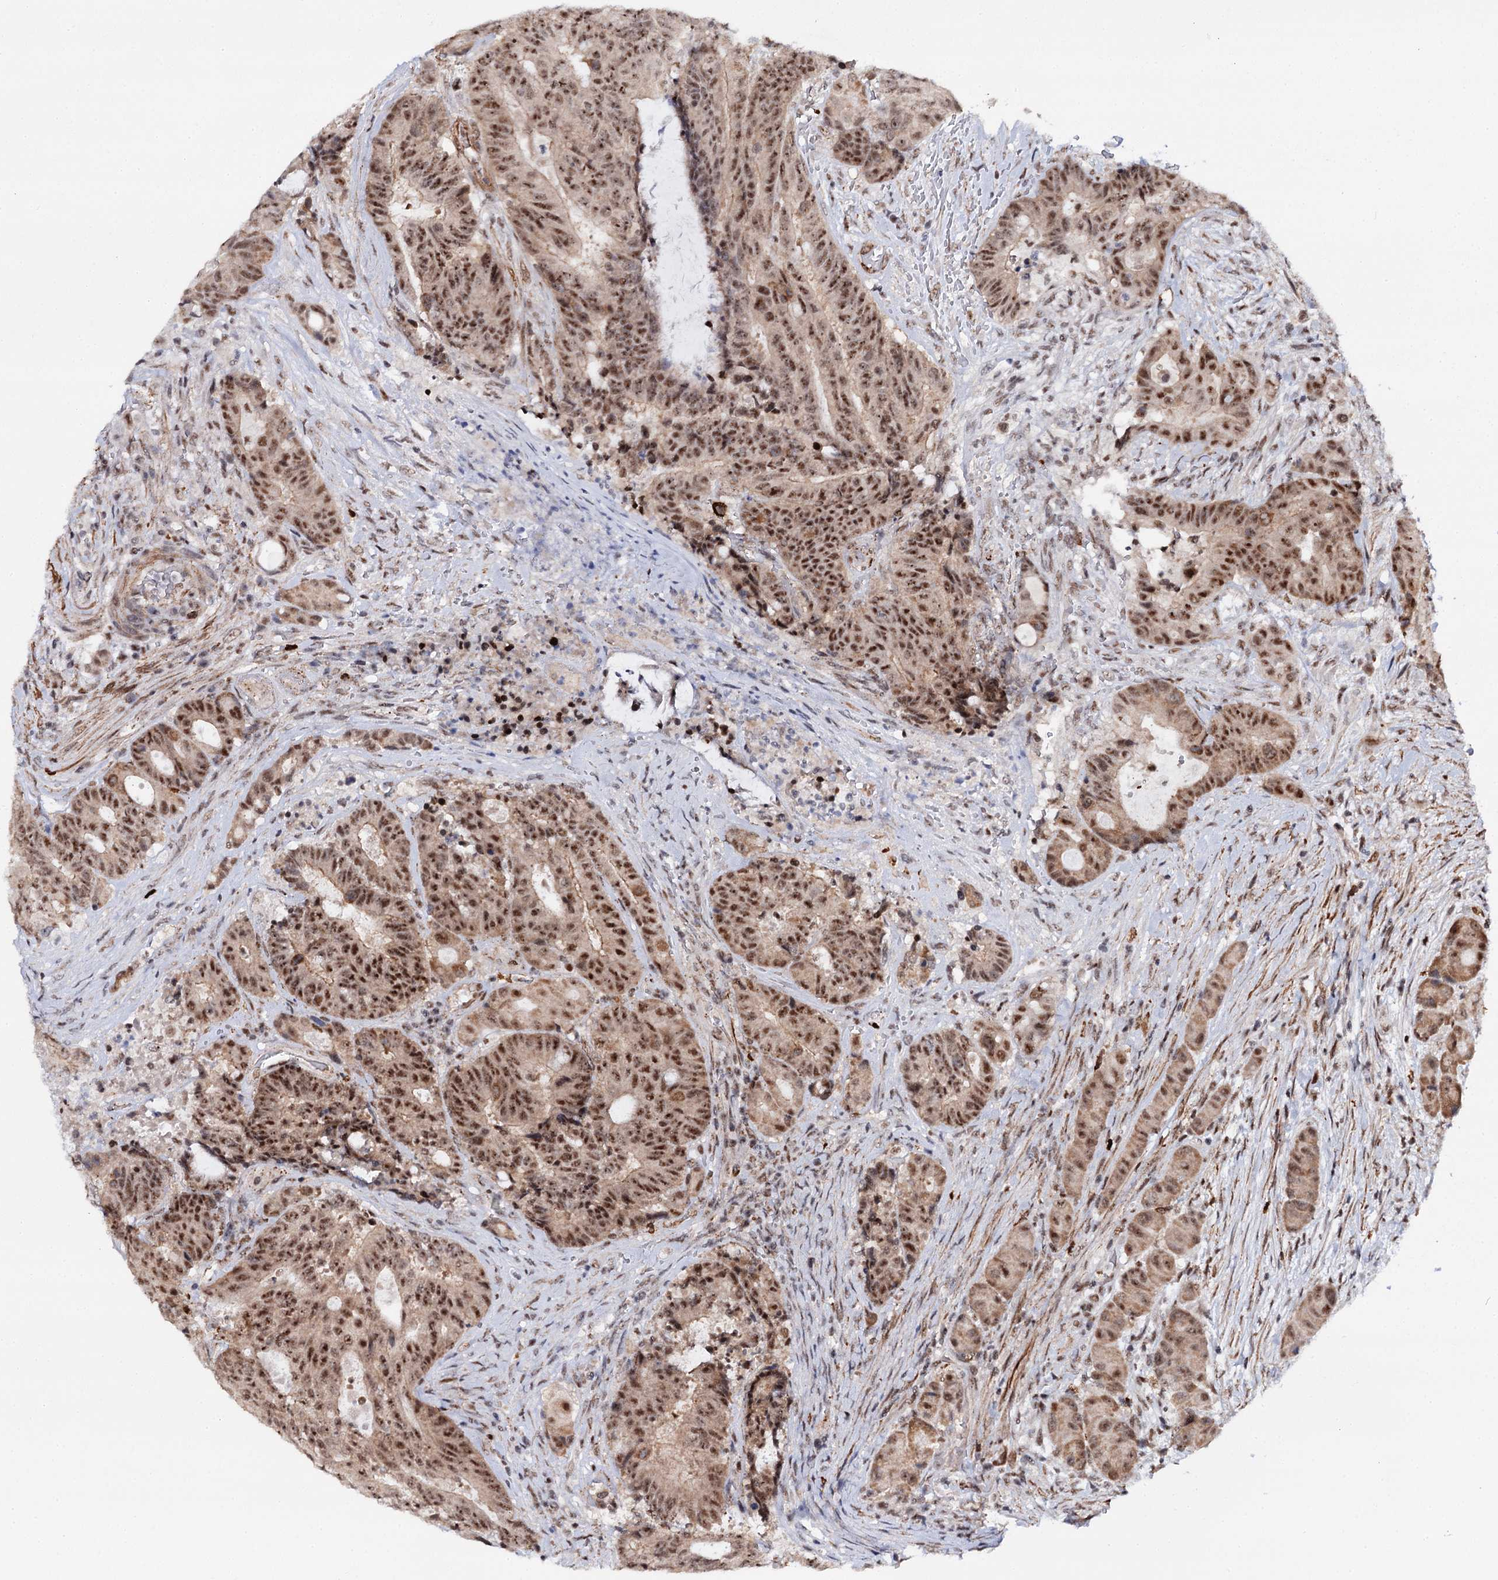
{"staining": {"intensity": "strong", "quantity": ">75%", "location": "nuclear"}, "tissue": "colorectal cancer", "cell_type": "Tumor cells", "image_type": "cancer", "snomed": [{"axis": "morphology", "description": "Adenocarcinoma, NOS"}, {"axis": "topography", "description": "Rectum"}], "caption": "Immunohistochemistry micrograph of neoplastic tissue: human colorectal cancer (adenocarcinoma) stained using IHC demonstrates high levels of strong protein expression localized specifically in the nuclear of tumor cells, appearing as a nuclear brown color.", "gene": "BUD13", "patient": {"sex": "male", "age": 69}}